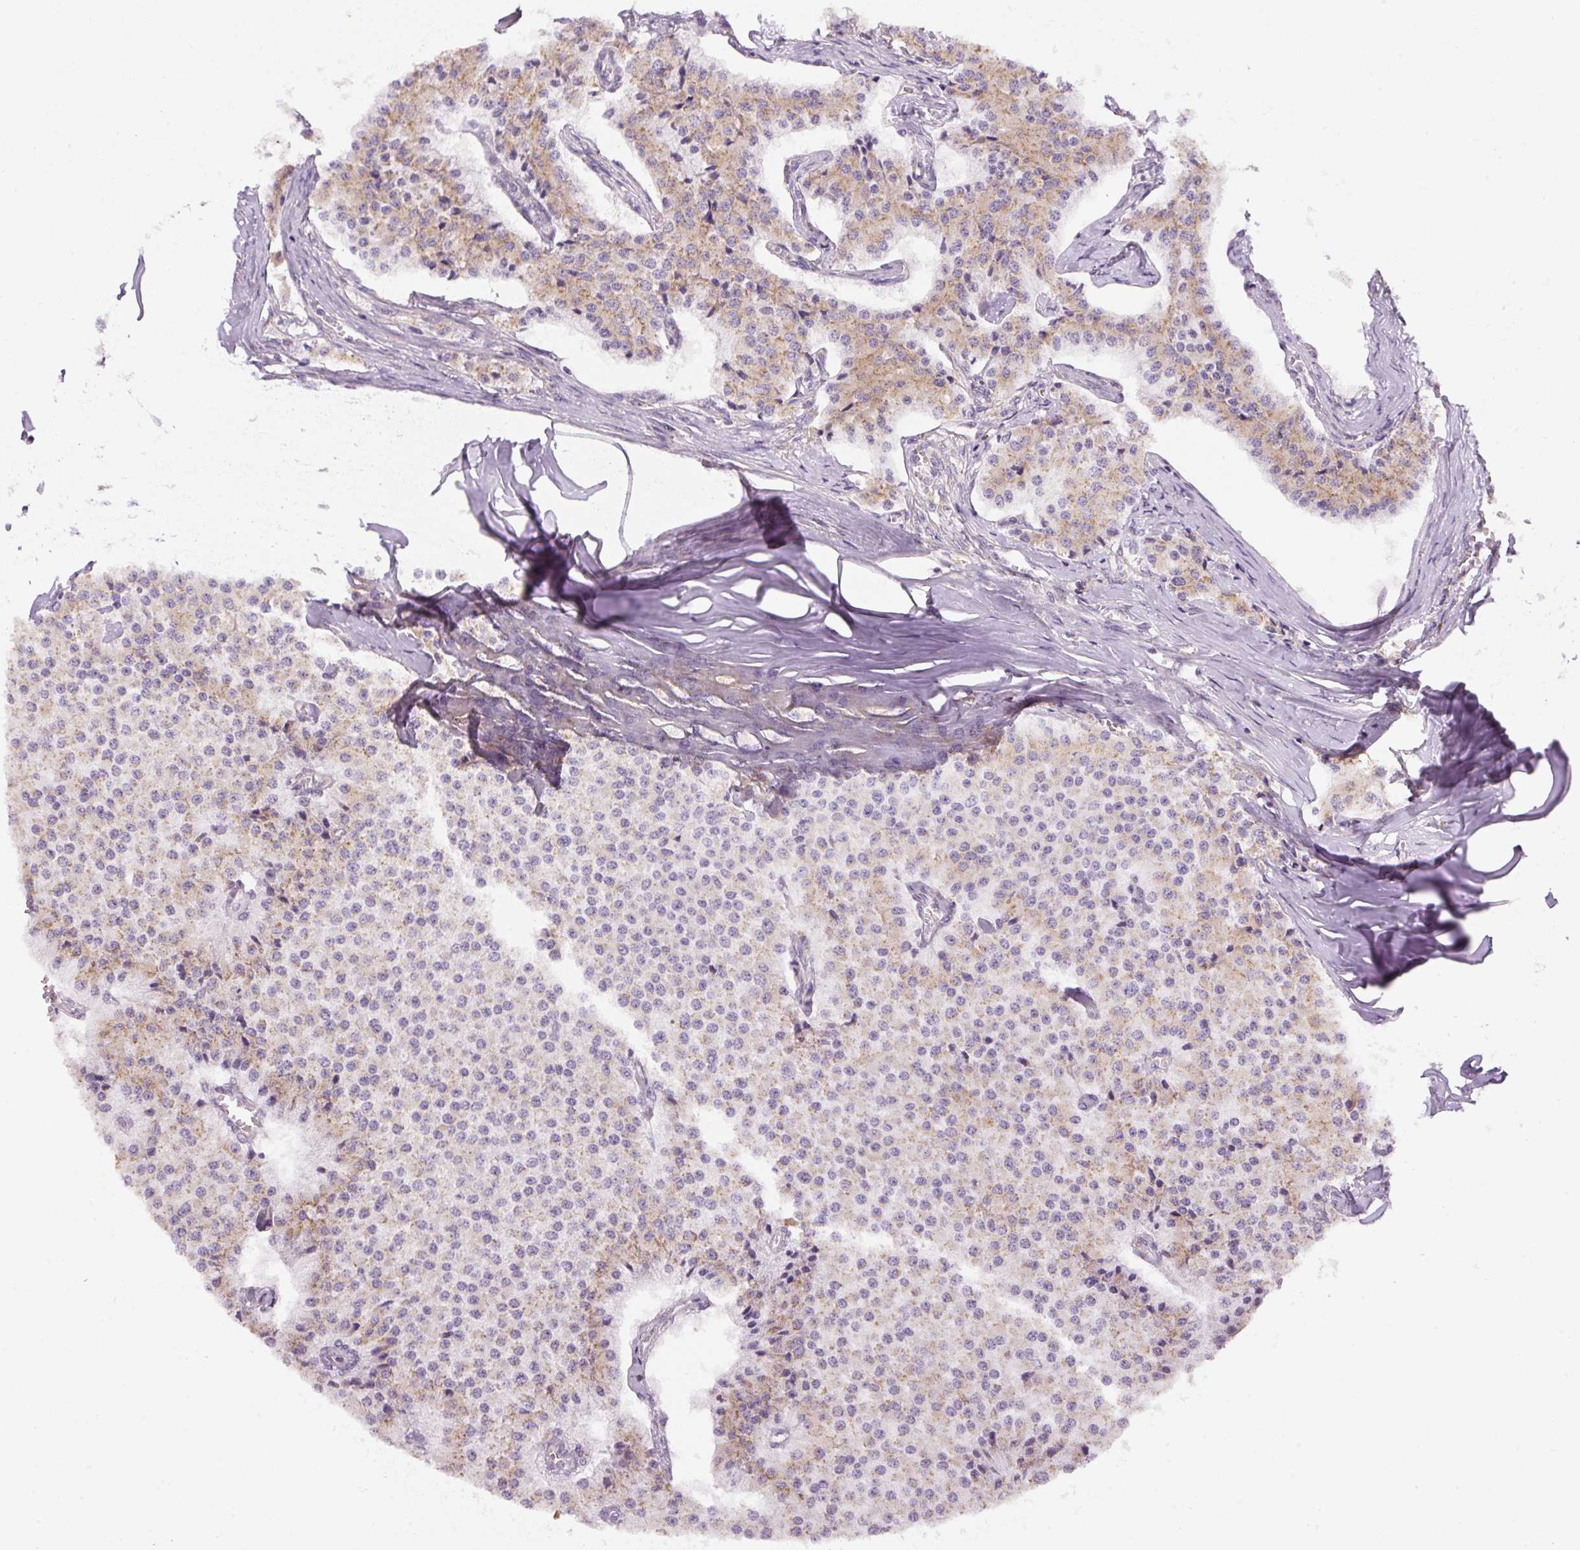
{"staining": {"intensity": "moderate", "quantity": "25%-75%", "location": "cytoplasmic/membranous"}, "tissue": "carcinoid", "cell_type": "Tumor cells", "image_type": "cancer", "snomed": [{"axis": "morphology", "description": "Carcinoid, malignant, NOS"}, {"axis": "topography", "description": "Colon"}], "caption": "Tumor cells exhibit medium levels of moderate cytoplasmic/membranous staining in approximately 25%-75% of cells in carcinoid. Using DAB (3,3'-diaminobenzidine) (brown) and hematoxylin (blue) stains, captured at high magnification using brightfield microscopy.", "gene": "DDOST", "patient": {"sex": "female", "age": 52}}